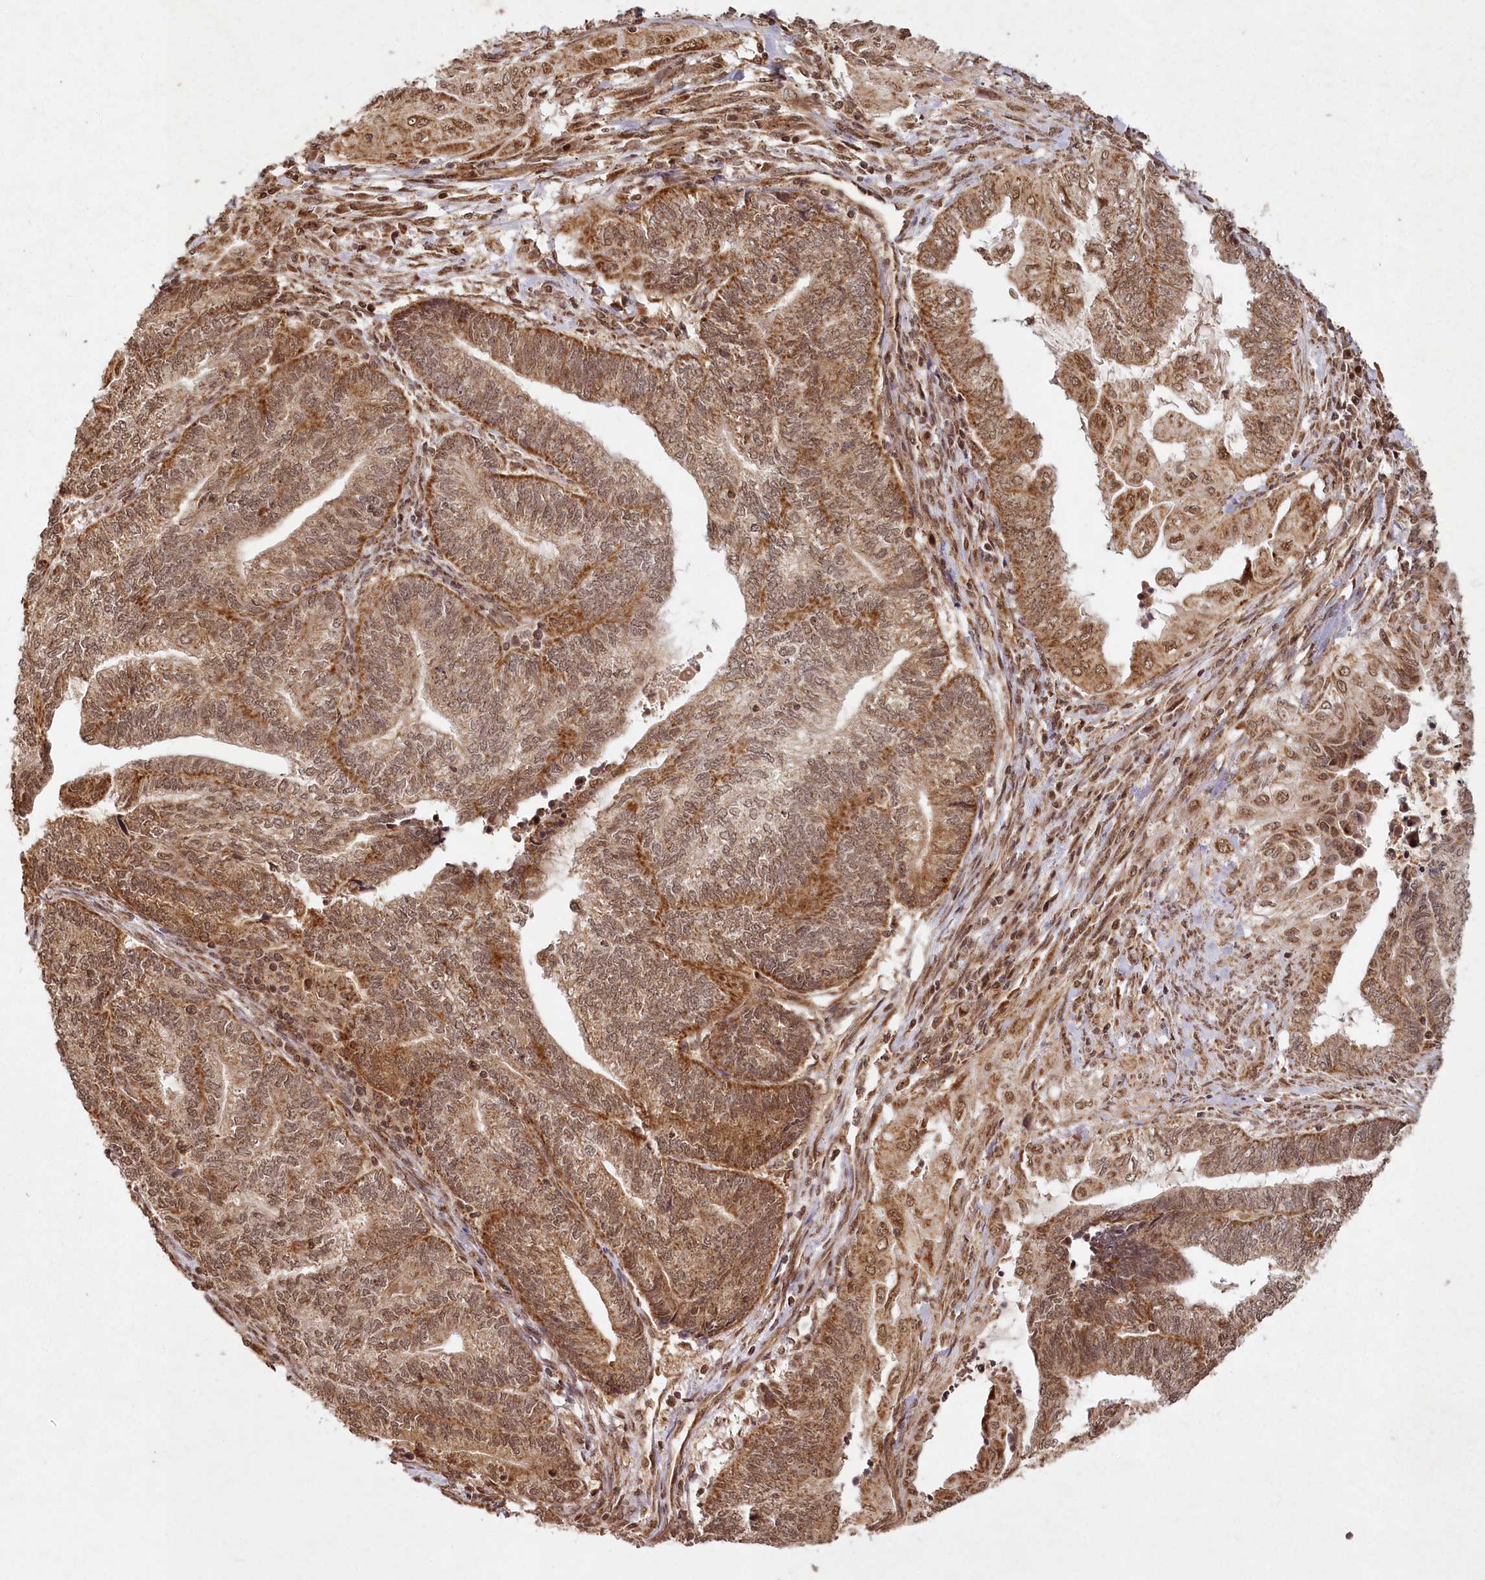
{"staining": {"intensity": "moderate", "quantity": ">75%", "location": "cytoplasmic/membranous,nuclear"}, "tissue": "endometrial cancer", "cell_type": "Tumor cells", "image_type": "cancer", "snomed": [{"axis": "morphology", "description": "Adenocarcinoma, NOS"}, {"axis": "topography", "description": "Uterus"}, {"axis": "topography", "description": "Endometrium"}], "caption": "Human endometrial adenocarcinoma stained for a protein (brown) exhibits moderate cytoplasmic/membranous and nuclear positive staining in about >75% of tumor cells.", "gene": "MICU1", "patient": {"sex": "female", "age": 70}}